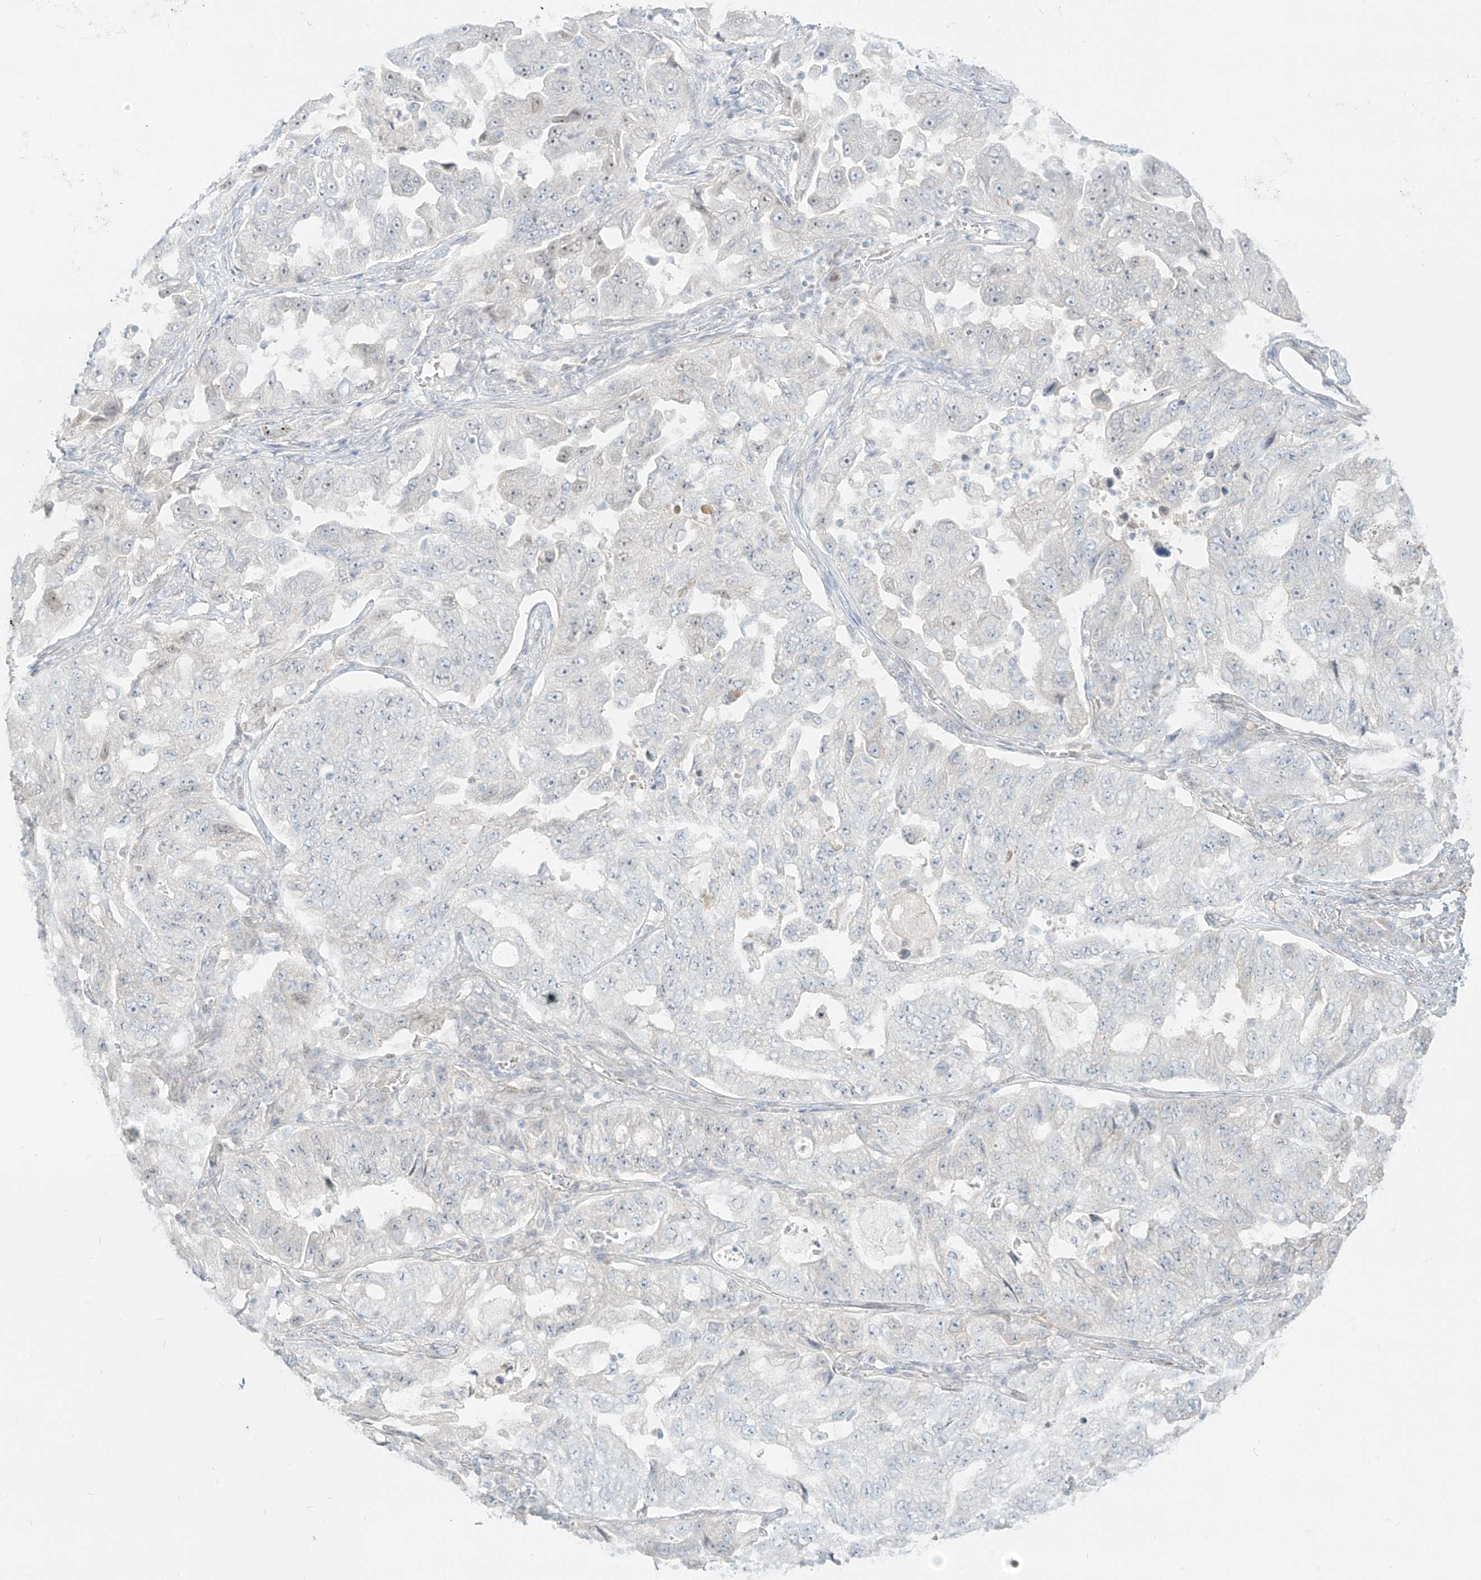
{"staining": {"intensity": "negative", "quantity": "none", "location": "none"}, "tissue": "lung cancer", "cell_type": "Tumor cells", "image_type": "cancer", "snomed": [{"axis": "morphology", "description": "Adenocarcinoma, NOS"}, {"axis": "topography", "description": "Lung"}], "caption": "Tumor cells are negative for brown protein staining in lung cancer.", "gene": "ZNF774", "patient": {"sex": "female", "age": 51}}